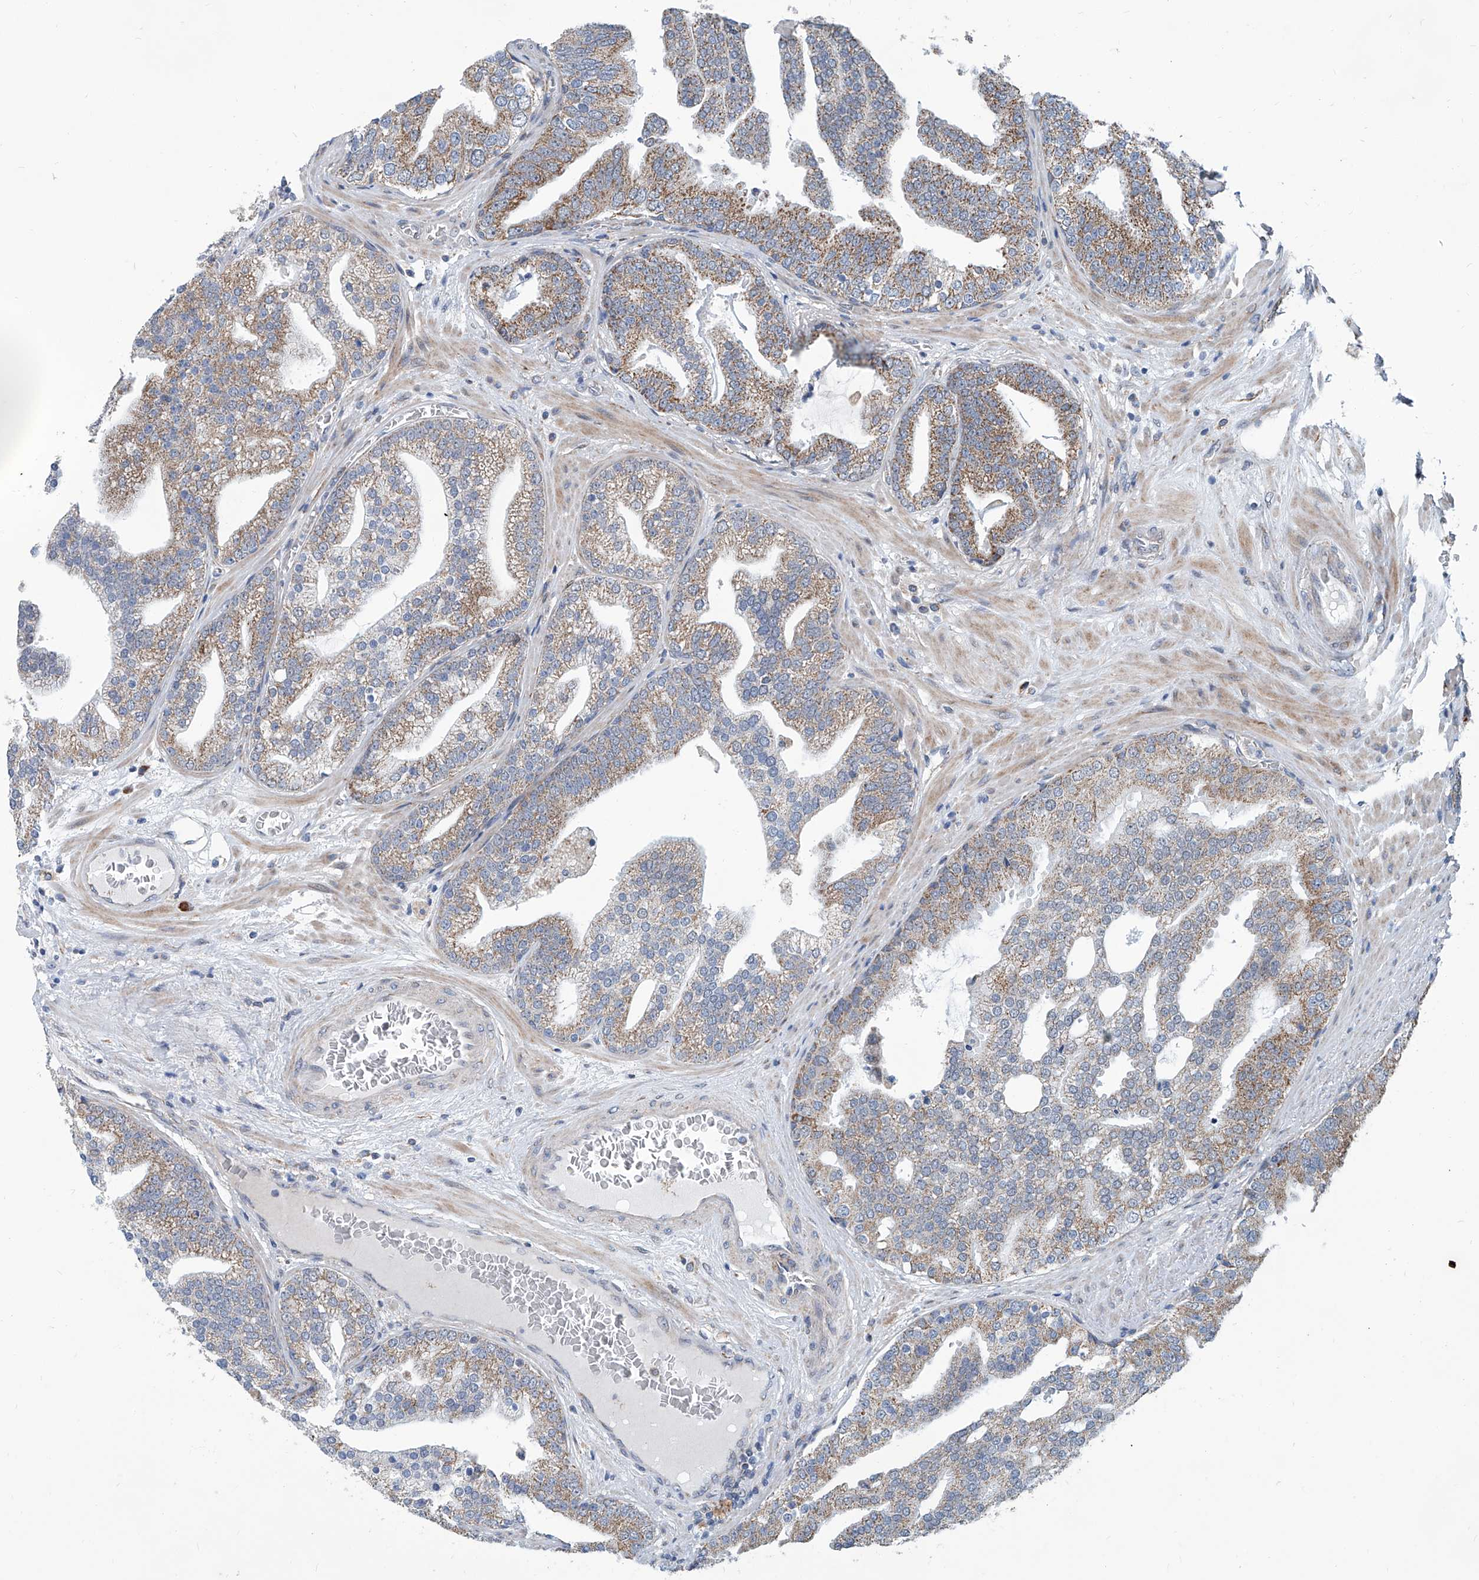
{"staining": {"intensity": "weak", "quantity": "25%-75%", "location": "cytoplasmic/membranous"}, "tissue": "prostate cancer", "cell_type": "Tumor cells", "image_type": "cancer", "snomed": [{"axis": "morphology", "description": "Adenocarcinoma, Low grade"}, {"axis": "topography", "description": "Prostate"}], "caption": "DAB (3,3'-diaminobenzidine) immunohistochemical staining of human prostate low-grade adenocarcinoma shows weak cytoplasmic/membranous protein positivity in approximately 25%-75% of tumor cells.", "gene": "USP48", "patient": {"sex": "male", "age": 67}}